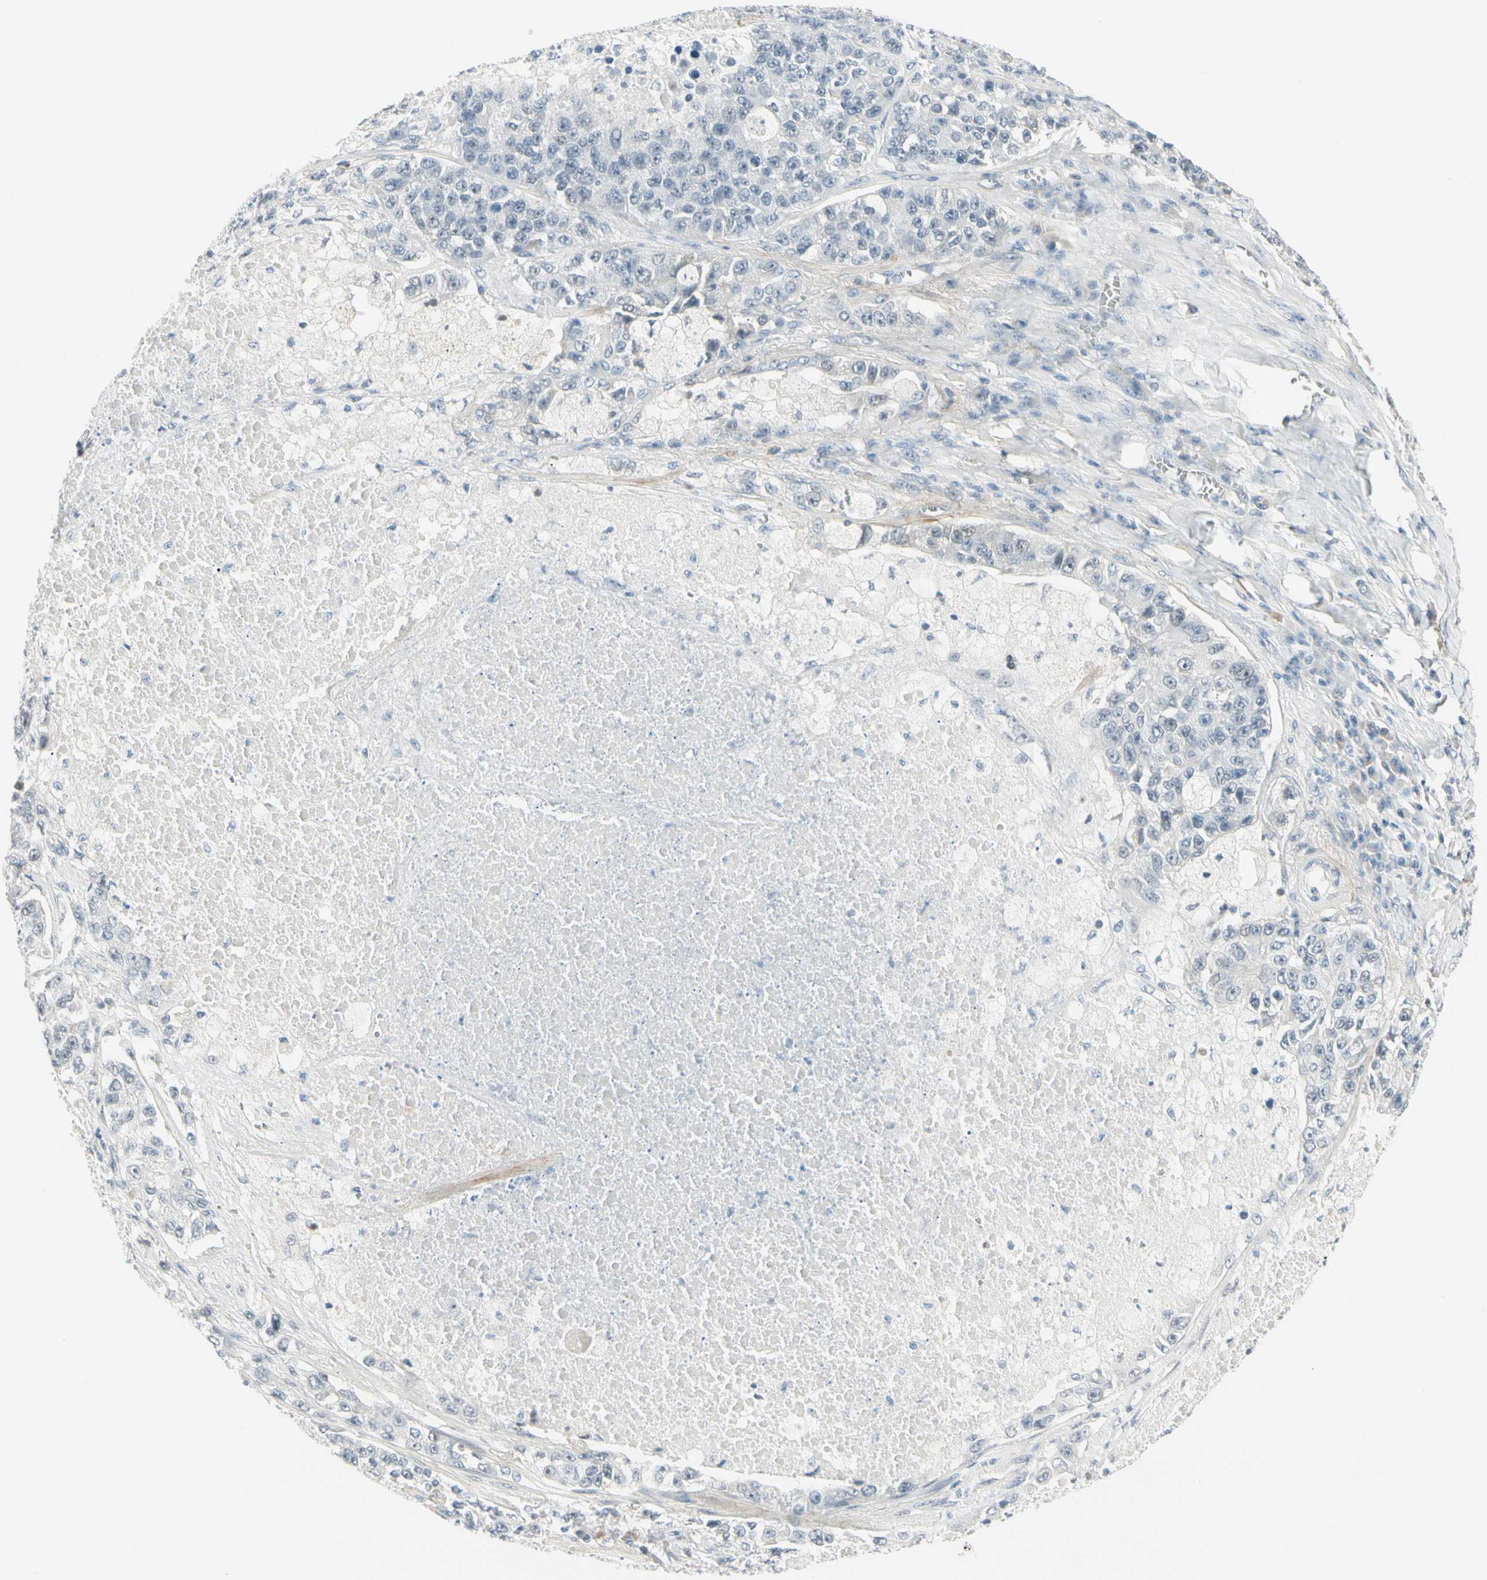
{"staining": {"intensity": "negative", "quantity": "none", "location": "none"}, "tissue": "lung cancer", "cell_type": "Tumor cells", "image_type": "cancer", "snomed": [{"axis": "morphology", "description": "Adenocarcinoma, NOS"}, {"axis": "topography", "description": "Lung"}], "caption": "This is an immunohistochemistry image of human lung adenocarcinoma. There is no staining in tumor cells.", "gene": "ASPN", "patient": {"sex": "male", "age": 49}}